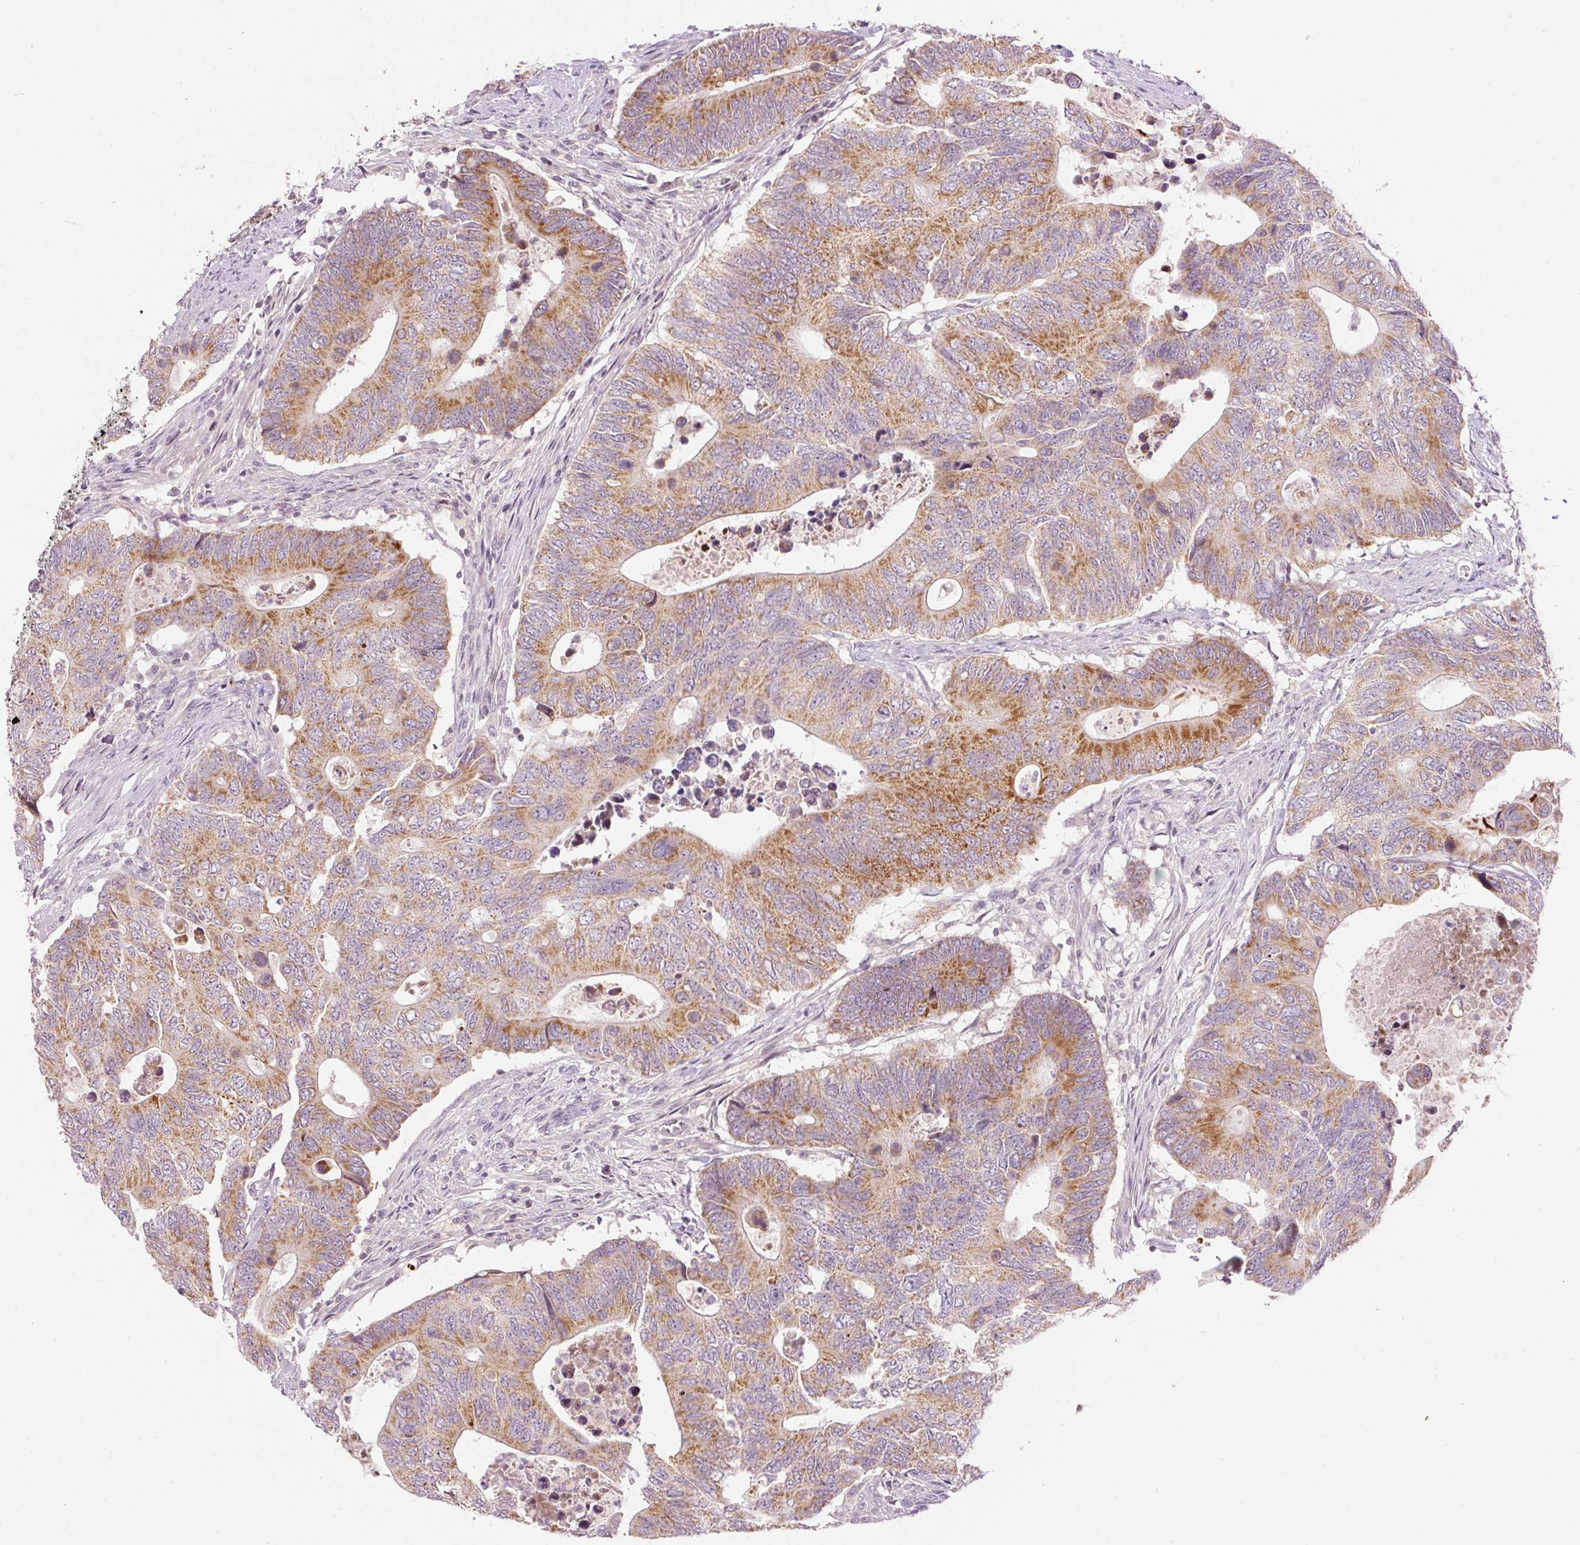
{"staining": {"intensity": "moderate", "quantity": ">75%", "location": "cytoplasmic/membranous"}, "tissue": "colorectal cancer", "cell_type": "Tumor cells", "image_type": "cancer", "snomed": [{"axis": "morphology", "description": "Adenocarcinoma, NOS"}, {"axis": "topography", "description": "Colon"}], "caption": "A brown stain labels moderate cytoplasmic/membranous staining of a protein in human colorectal cancer (adenocarcinoma) tumor cells.", "gene": "ABHD11", "patient": {"sex": "male", "age": 87}}